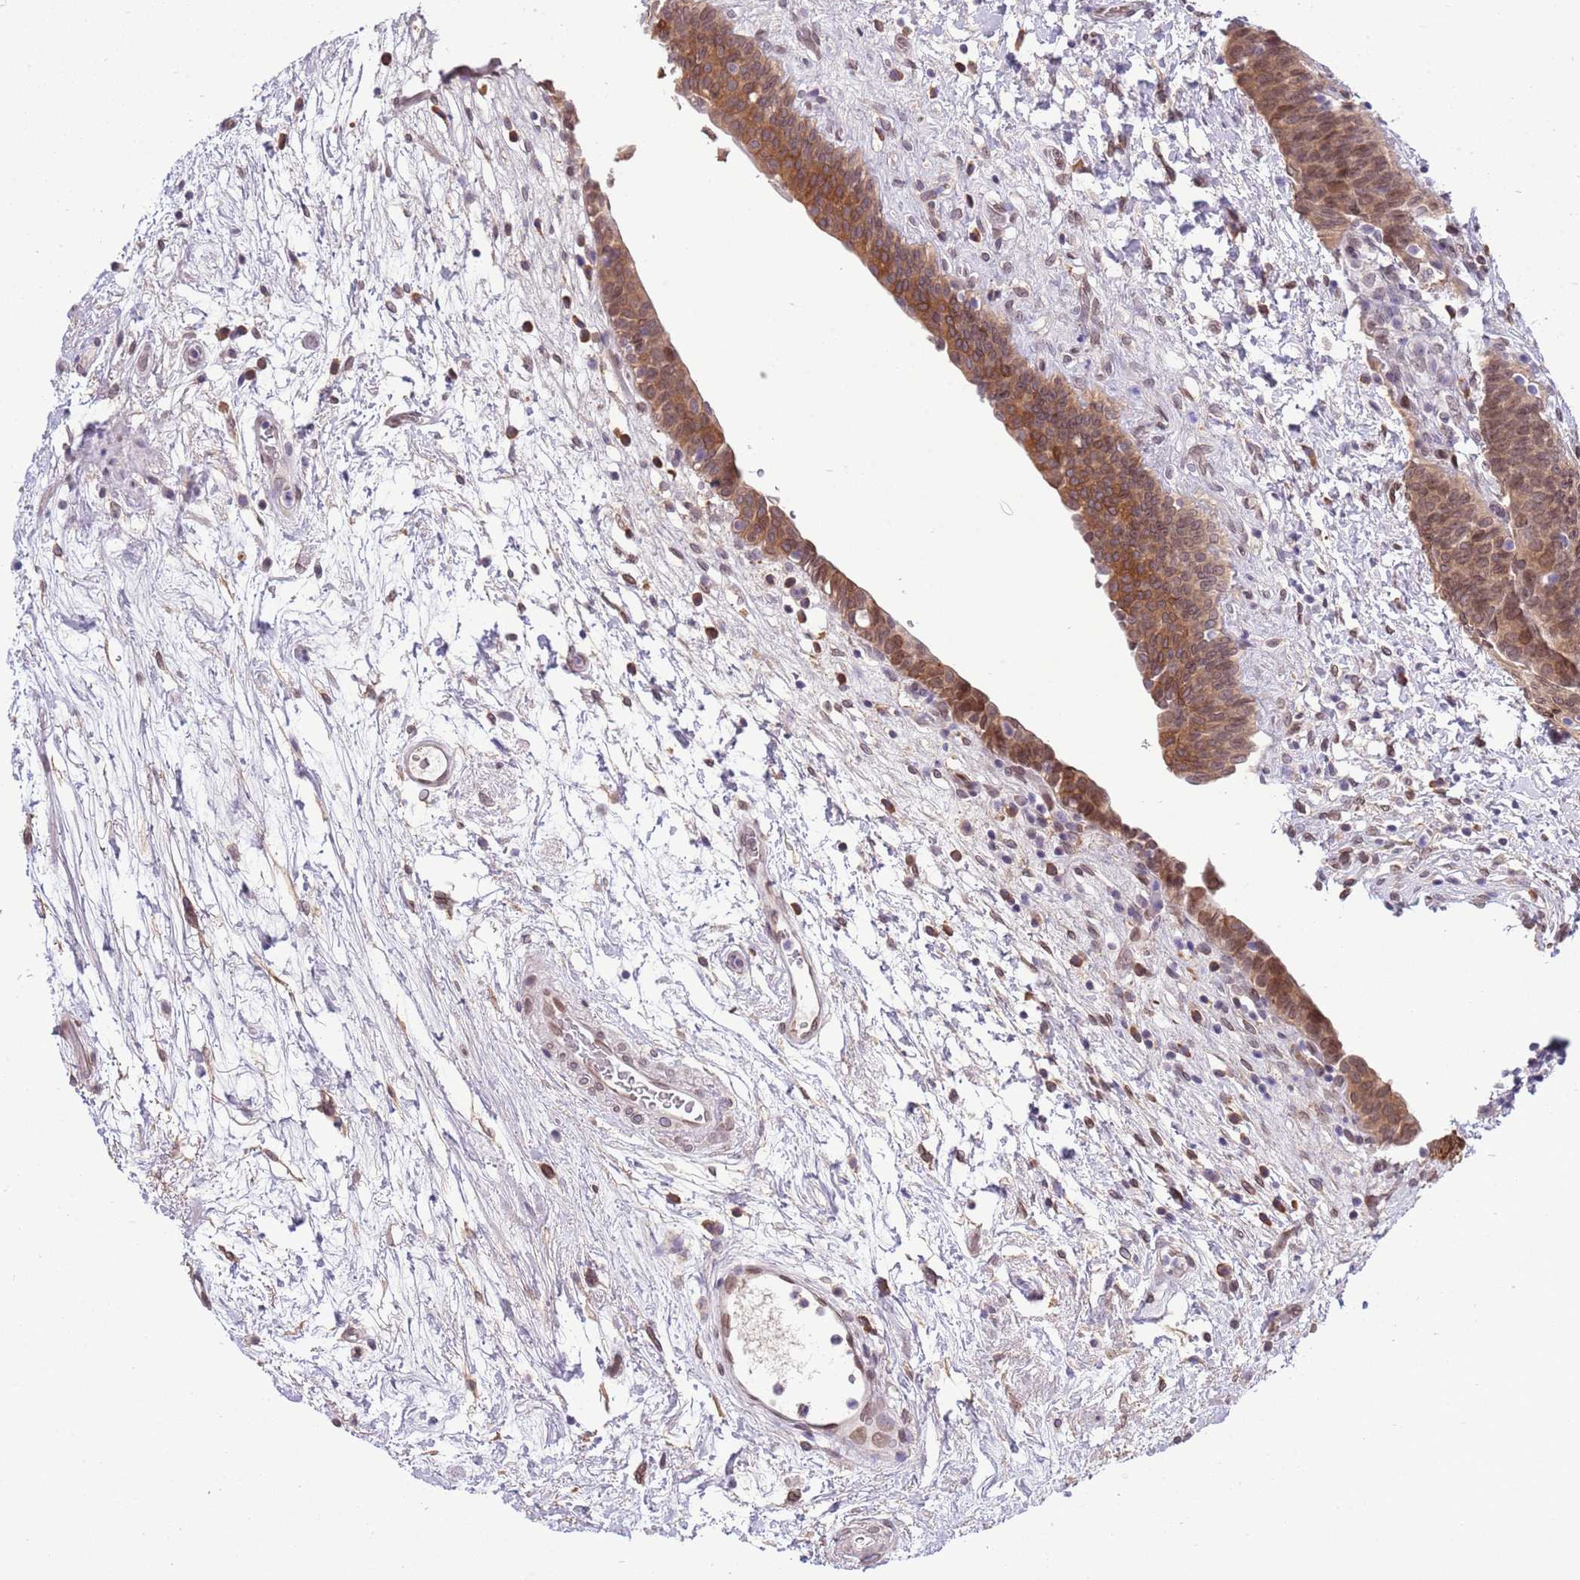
{"staining": {"intensity": "moderate", "quantity": ">75%", "location": "cytoplasmic/membranous,nuclear"}, "tissue": "urinary bladder", "cell_type": "Urothelial cells", "image_type": "normal", "snomed": [{"axis": "morphology", "description": "Normal tissue, NOS"}, {"axis": "topography", "description": "Urinary bladder"}], "caption": "Protein expression analysis of unremarkable urinary bladder reveals moderate cytoplasmic/membranous,nuclear positivity in approximately >75% of urothelial cells. Nuclei are stained in blue.", "gene": "ZNF665", "patient": {"sex": "male", "age": 83}}